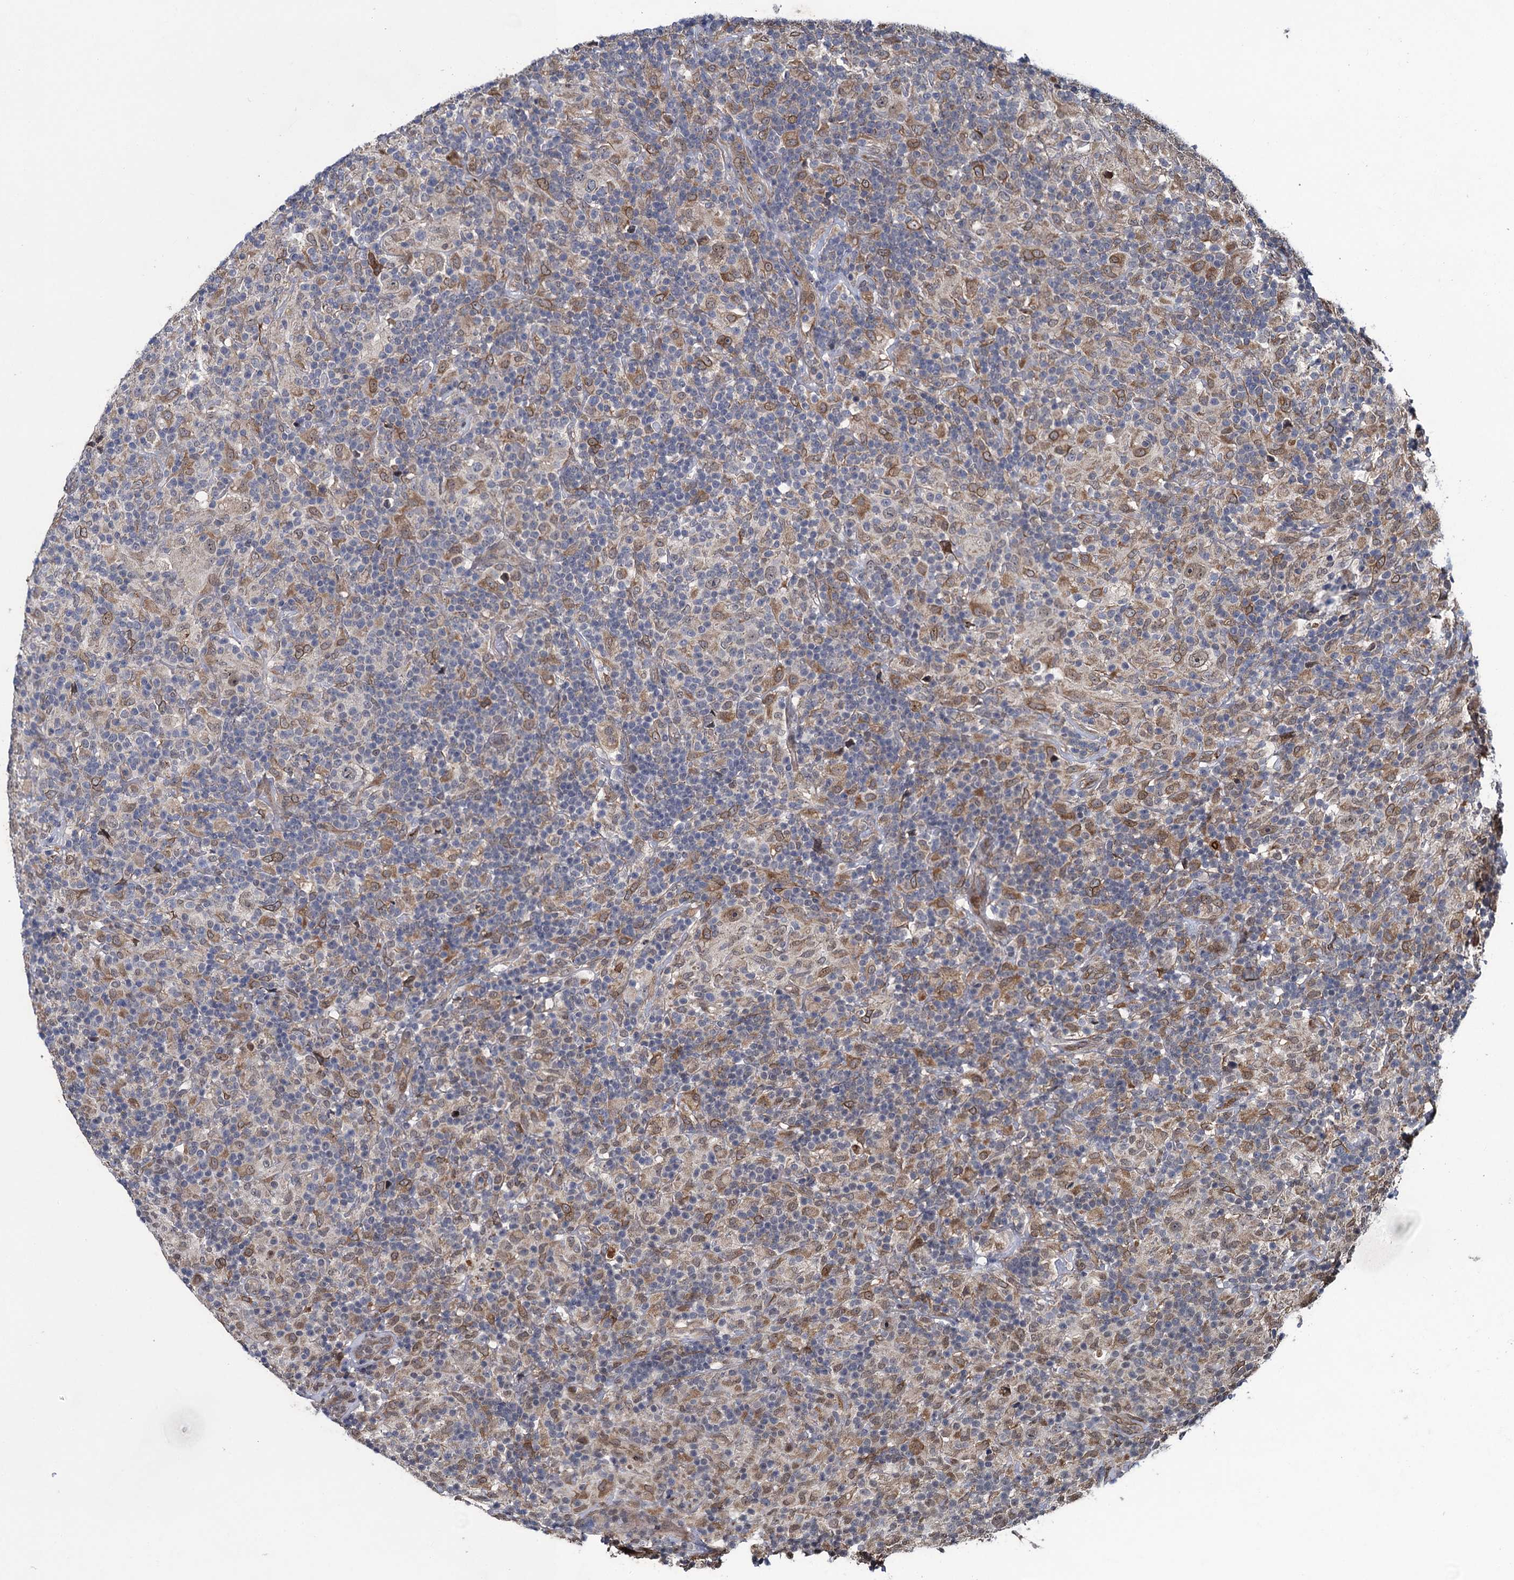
{"staining": {"intensity": "moderate", "quantity": "<25%", "location": "cytoplasmic/membranous"}, "tissue": "lymphoma", "cell_type": "Tumor cells", "image_type": "cancer", "snomed": [{"axis": "morphology", "description": "Hodgkin's disease, NOS"}, {"axis": "topography", "description": "Lymph node"}], "caption": "Immunohistochemical staining of human lymphoma shows low levels of moderate cytoplasmic/membranous staining in approximately <25% of tumor cells.", "gene": "EVX2", "patient": {"sex": "male", "age": 70}}